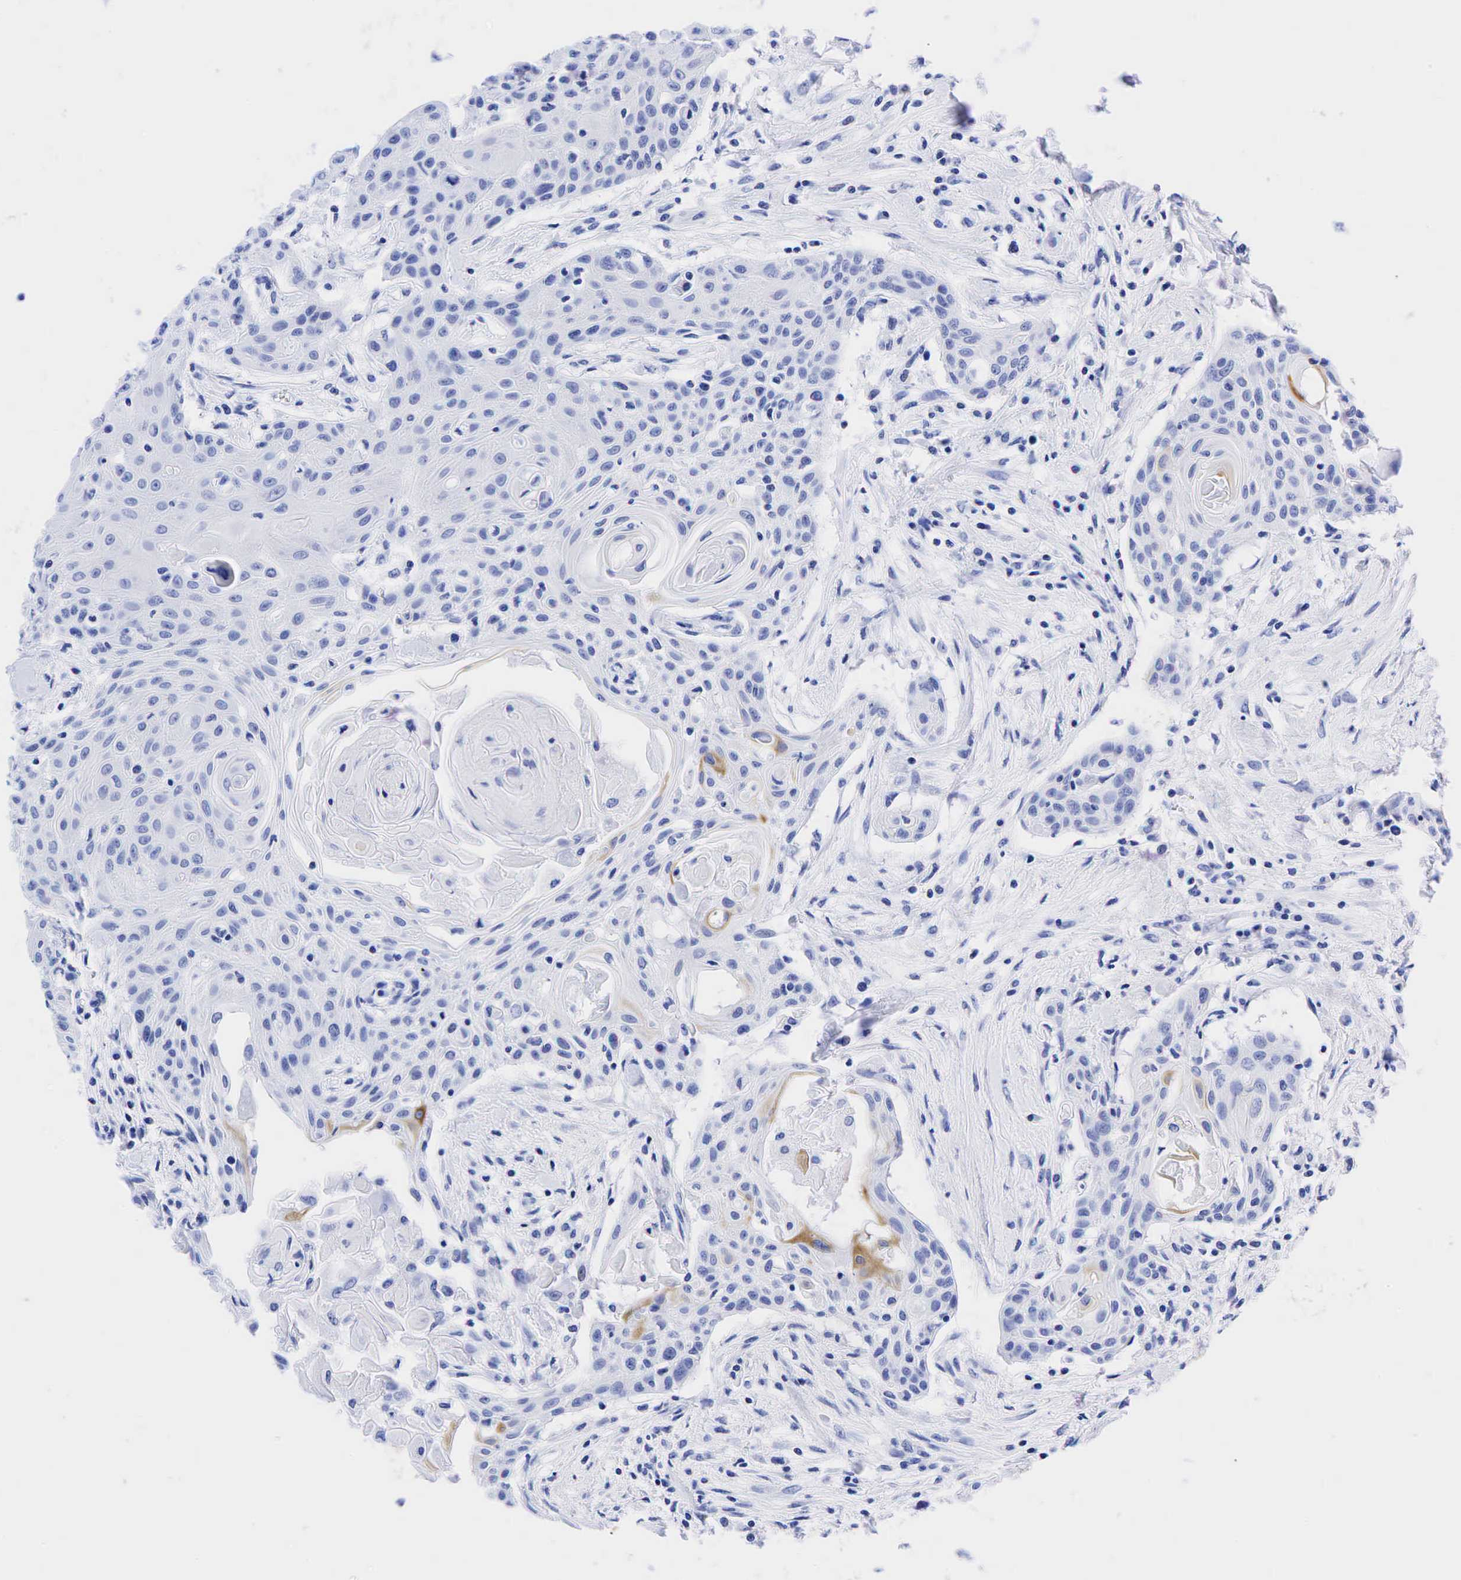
{"staining": {"intensity": "strong", "quantity": "<25%", "location": "cytoplasmic/membranous"}, "tissue": "head and neck cancer", "cell_type": "Tumor cells", "image_type": "cancer", "snomed": [{"axis": "morphology", "description": "Squamous cell carcinoma, NOS"}, {"axis": "morphology", "description": "Squamous cell carcinoma, metastatic, NOS"}, {"axis": "topography", "description": "Lymph node"}, {"axis": "topography", "description": "Salivary gland"}, {"axis": "topography", "description": "Head-Neck"}], "caption": "A histopathology image of human metastatic squamous cell carcinoma (head and neck) stained for a protein displays strong cytoplasmic/membranous brown staining in tumor cells.", "gene": "KRT19", "patient": {"sex": "female", "age": 74}}